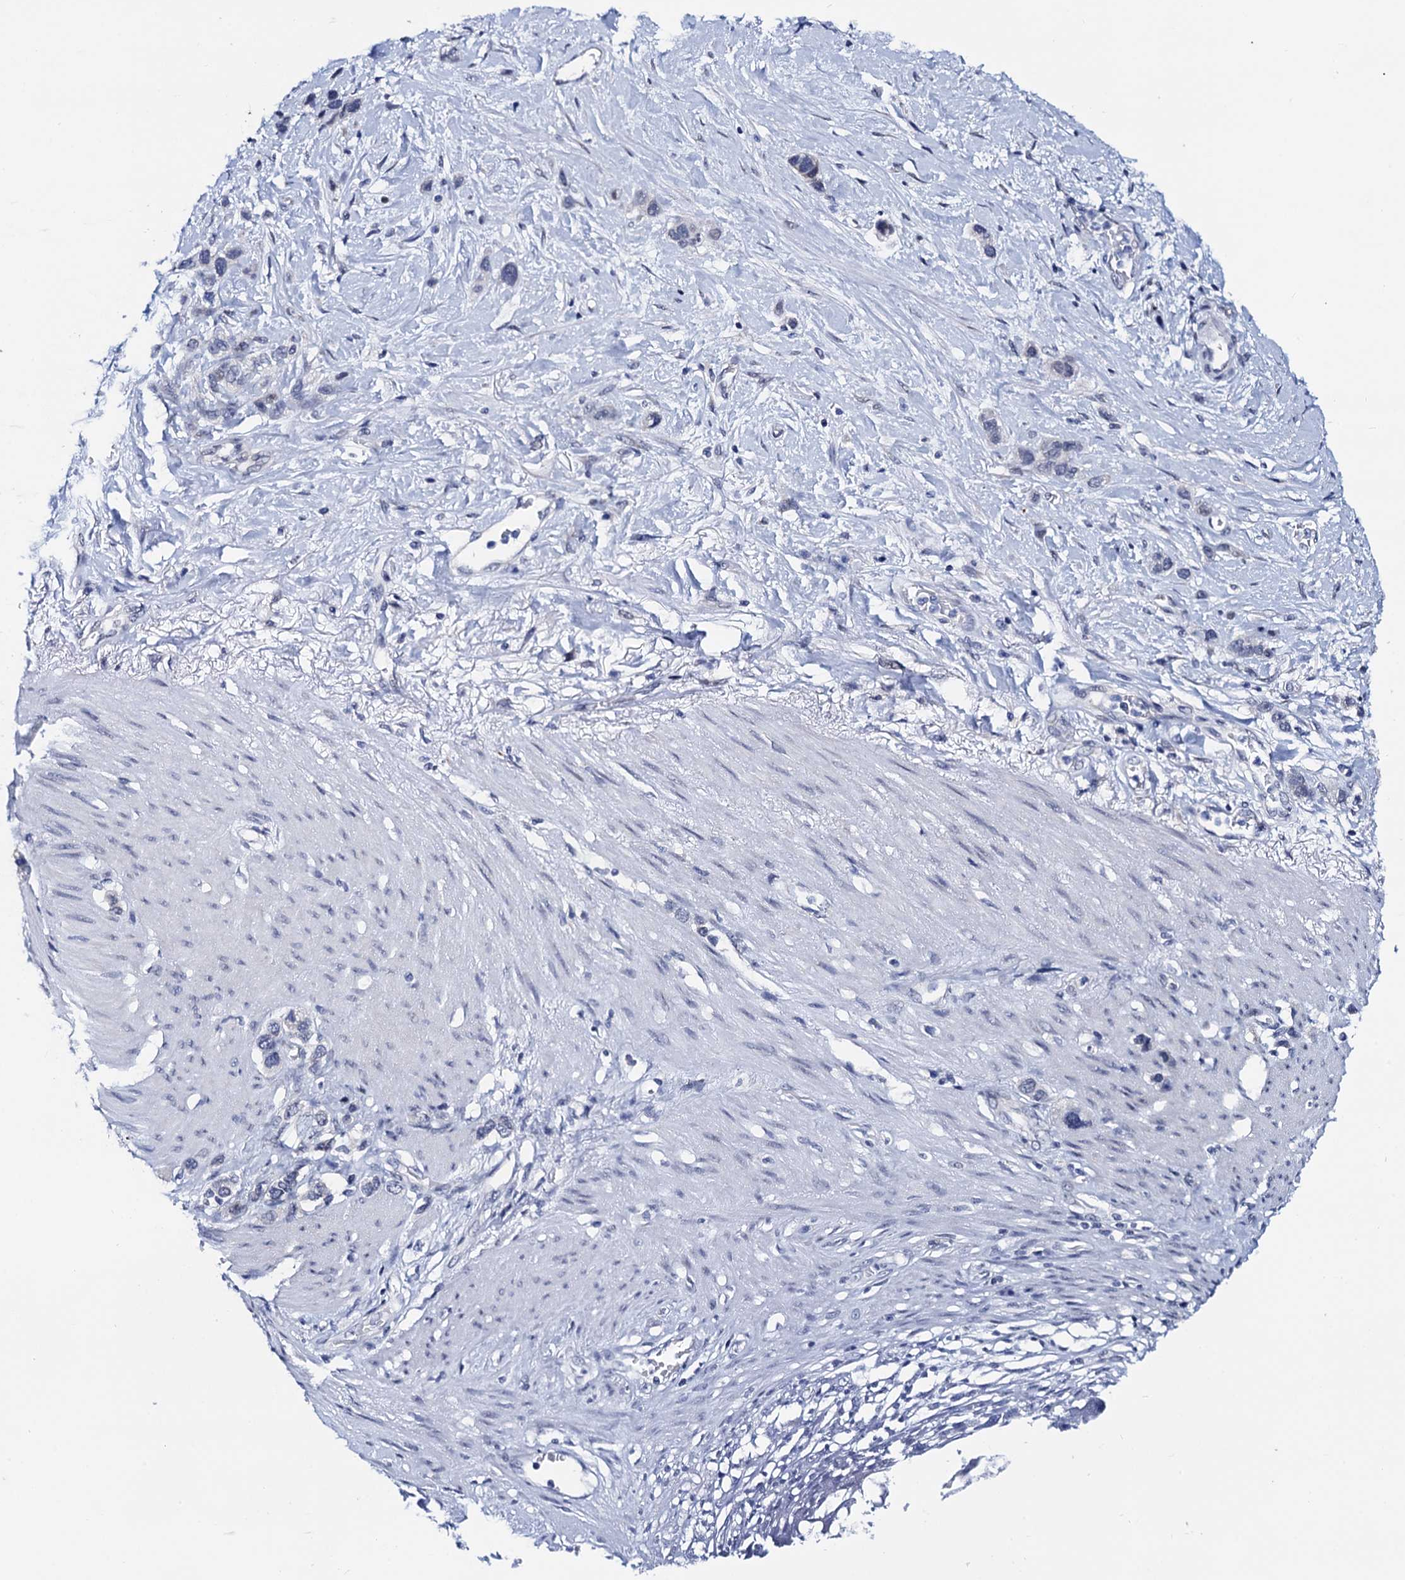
{"staining": {"intensity": "negative", "quantity": "none", "location": "none"}, "tissue": "stomach cancer", "cell_type": "Tumor cells", "image_type": "cancer", "snomed": [{"axis": "morphology", "description": "Adenocarcinoma, NOS"}, {"axis": "morphology", "description": "Adenocarcinoma, High grade"}, {"axis": "topography", "description": "Stomach, upper"}, {"axis": "topography", "description": "Stomach, lower"}], "caption": "Immunohistochemistry micrograph of neoplastic tissue: stomach cancer stained with DAB demonstrates no significant protein staining in tumor cells.", "gene": "C16orf87", "patient": {"sex": "female", "age": 65}}